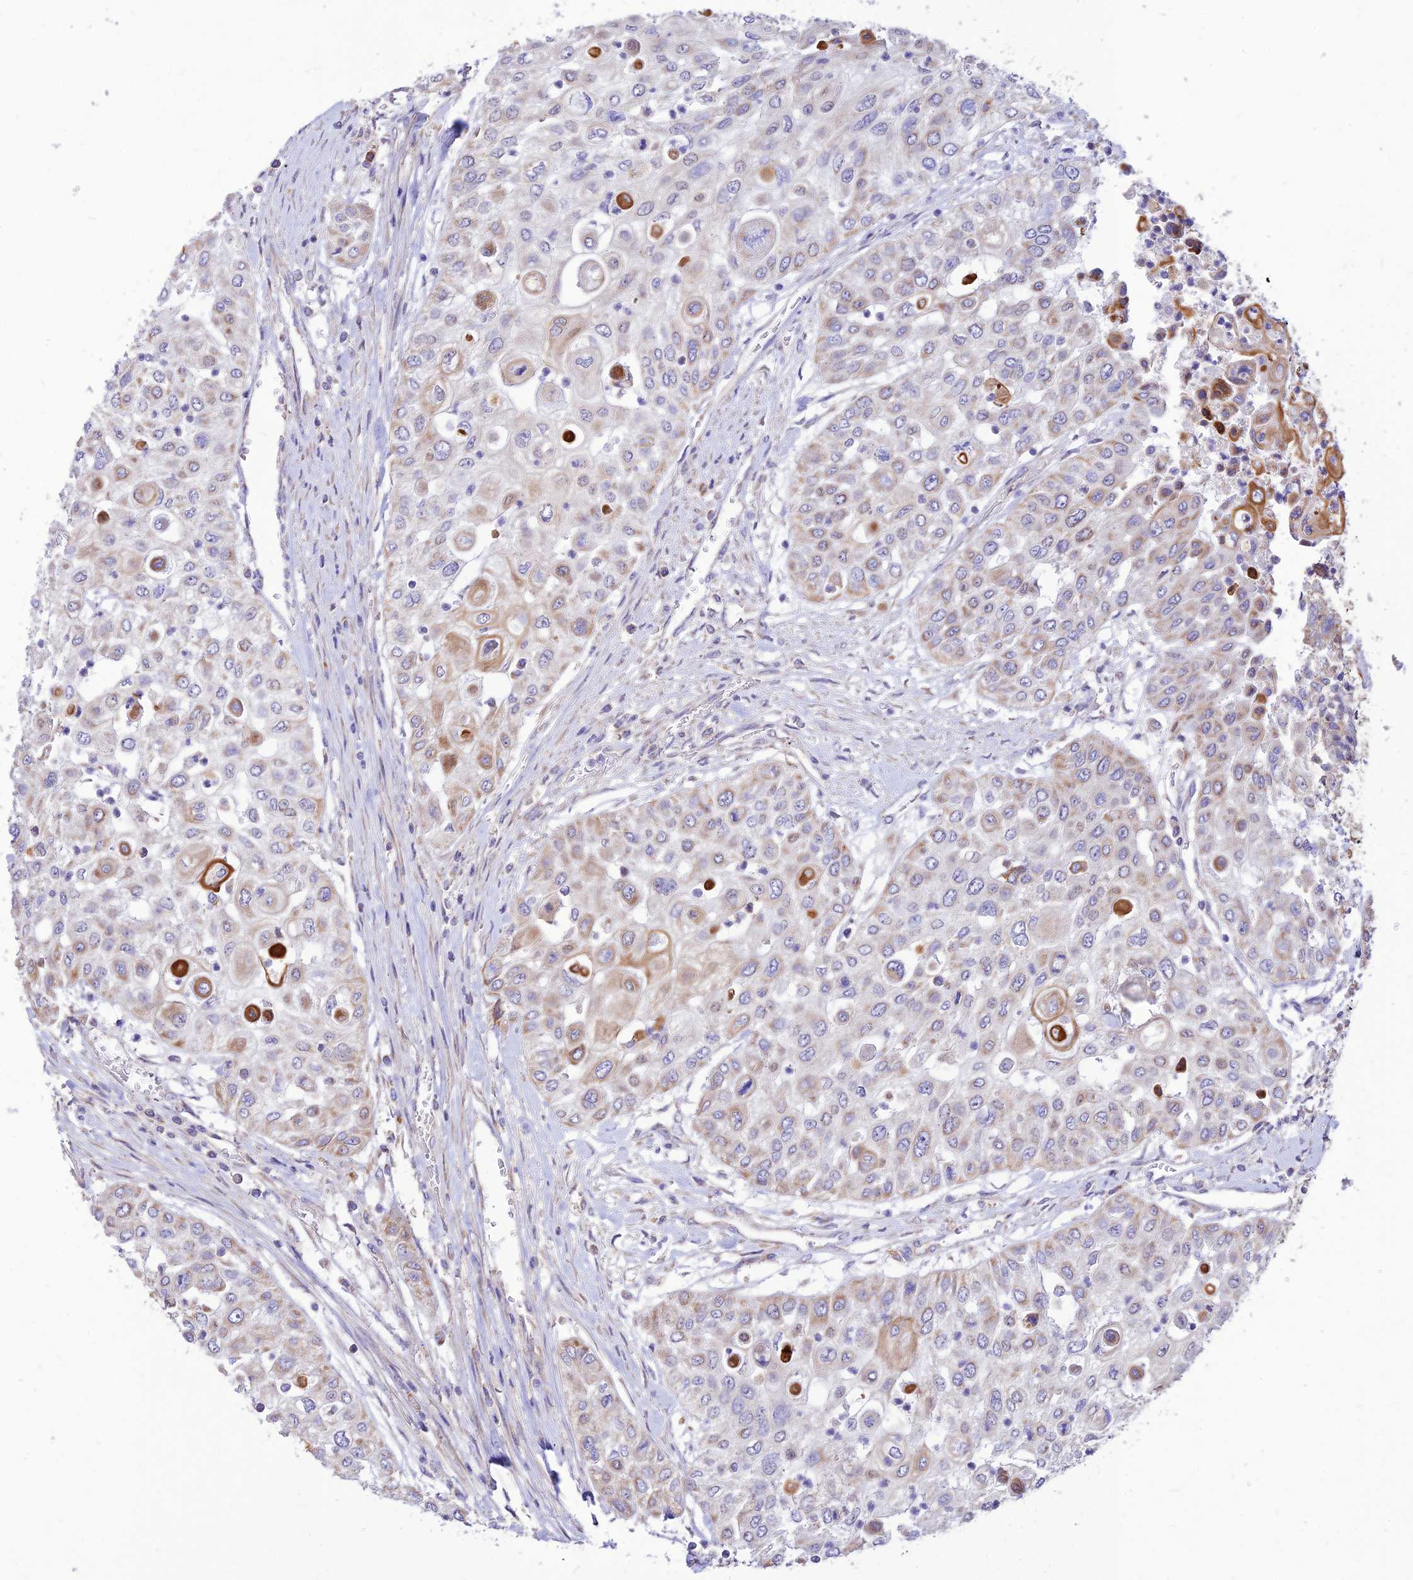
{"staining": {"intensity": "weak", "quantity": "<25%", "location": "cytoplasmic/membranous"}, "tissue": "urothelial cancer", "cell_type": "Tumor cells", "image_type": "cancer", "snomed": [{"axis": "morphology", "description": "Urothelial carcinoma, High grade"}, {"axis": "topography", "description": "Urinary bladder"}], "caption": "Protein analysis of urothelial cancer demonstrates no significant staining in tumor cells.", "gene": "ECI1", "patient": {"sex": "female", "age": 79}}